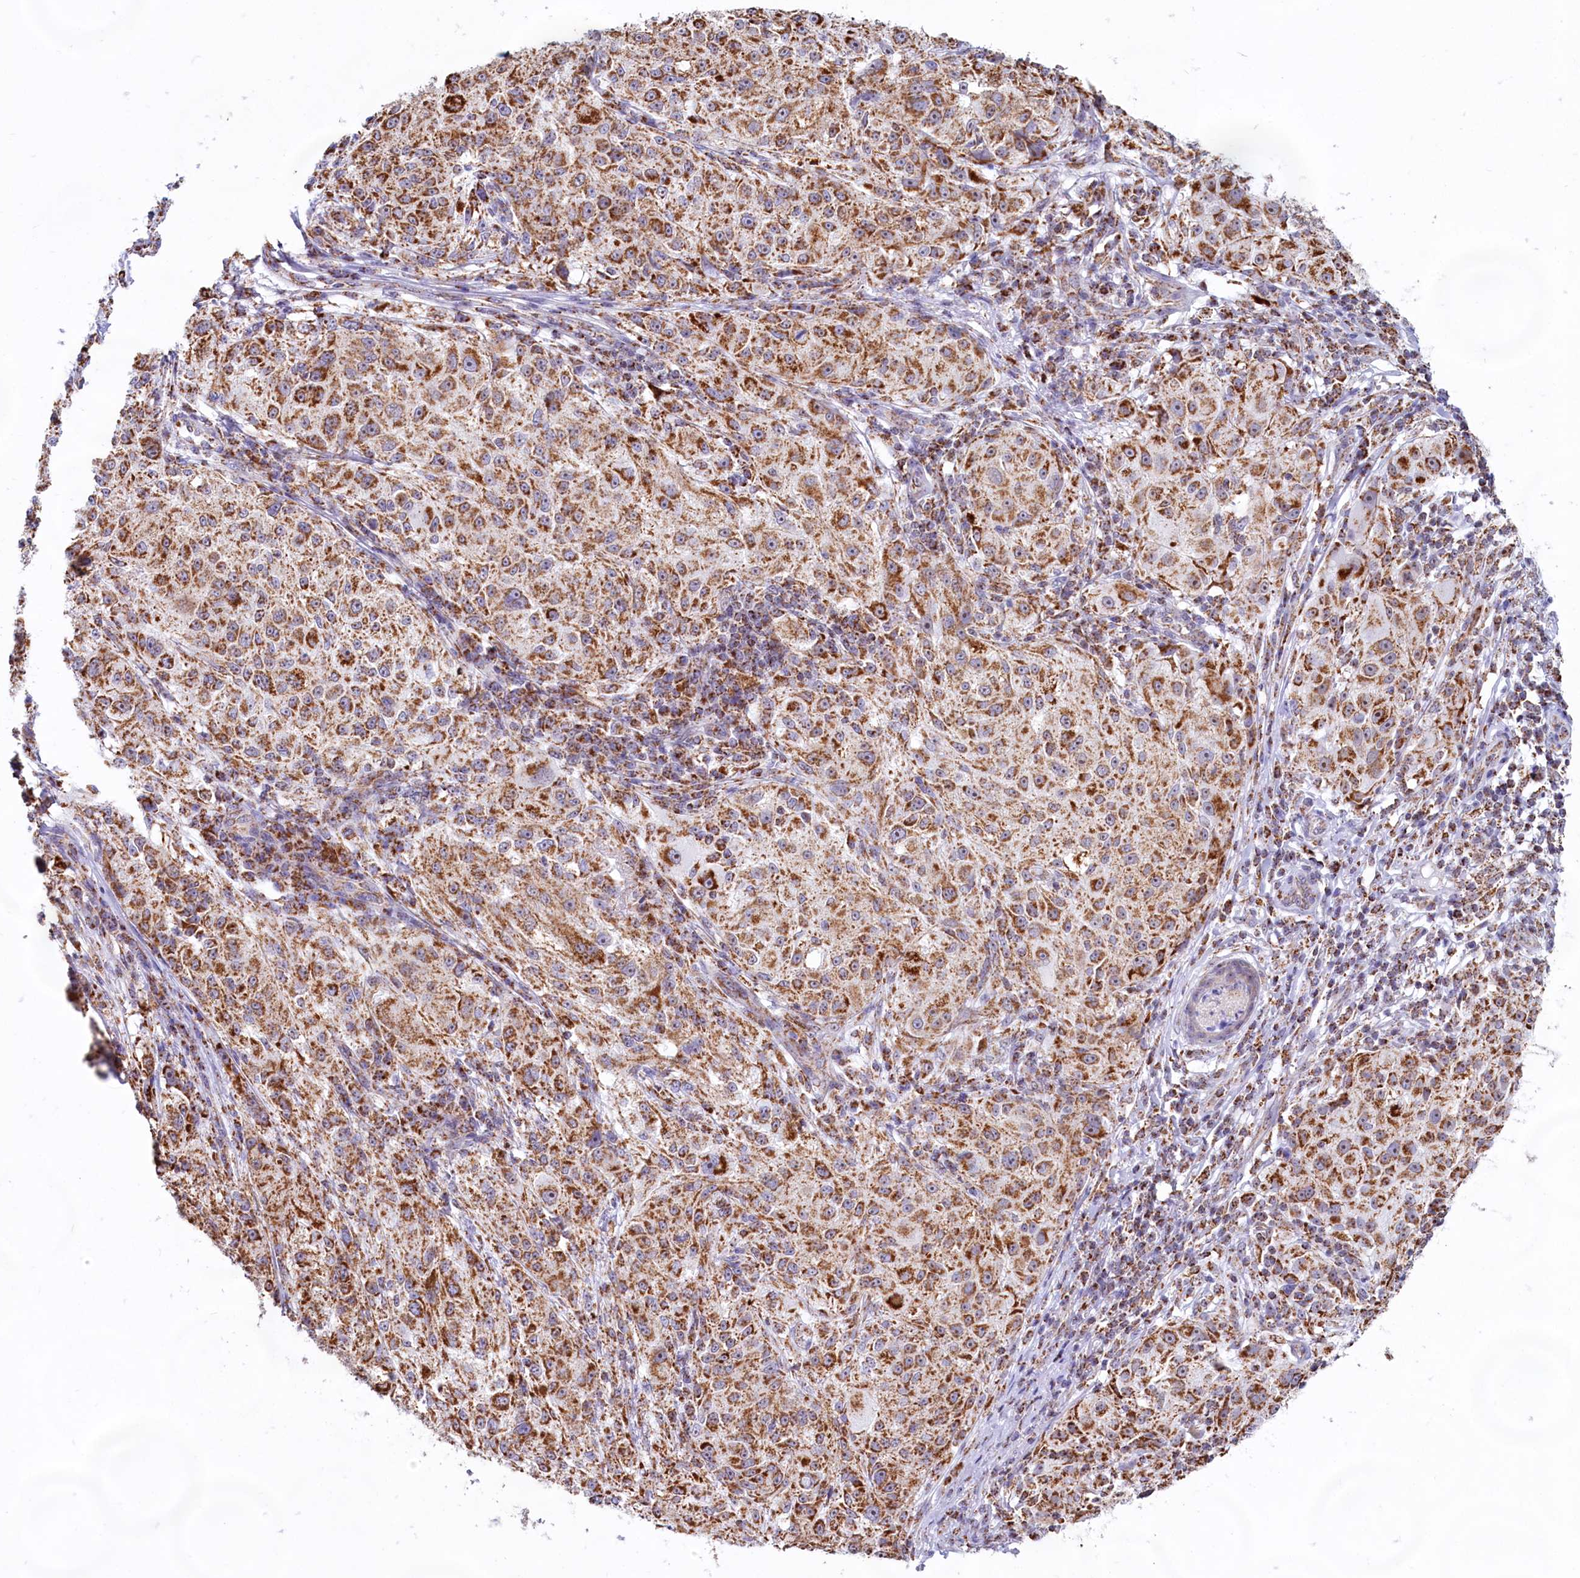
{"staining": {"intensity": "moderate", "quantity": ">75%", "location": "cytoplasmic/membranous"}, "tissue": "melanoma", "cell_type": "Tumor cells", "image_type": "cancer", "snomed": [{"axis": "morphology", "description": "Necrosis, NOS"}, {"axis": "morphology", "description": "Malignant melanoma, NOS"}, {"axis": "topography", "description": "Skin"}], "caption": "Malignant melanoma was stained to show a protein in brown. There is medium levels of moderate cytoplasmic/membranous positivity in about >75% of tumor cells. Ihc stains the protein of interest in brown and the nuclei are stained blue.", "gene": "C1D", "patient": {"sex": "female", "age": 87}}